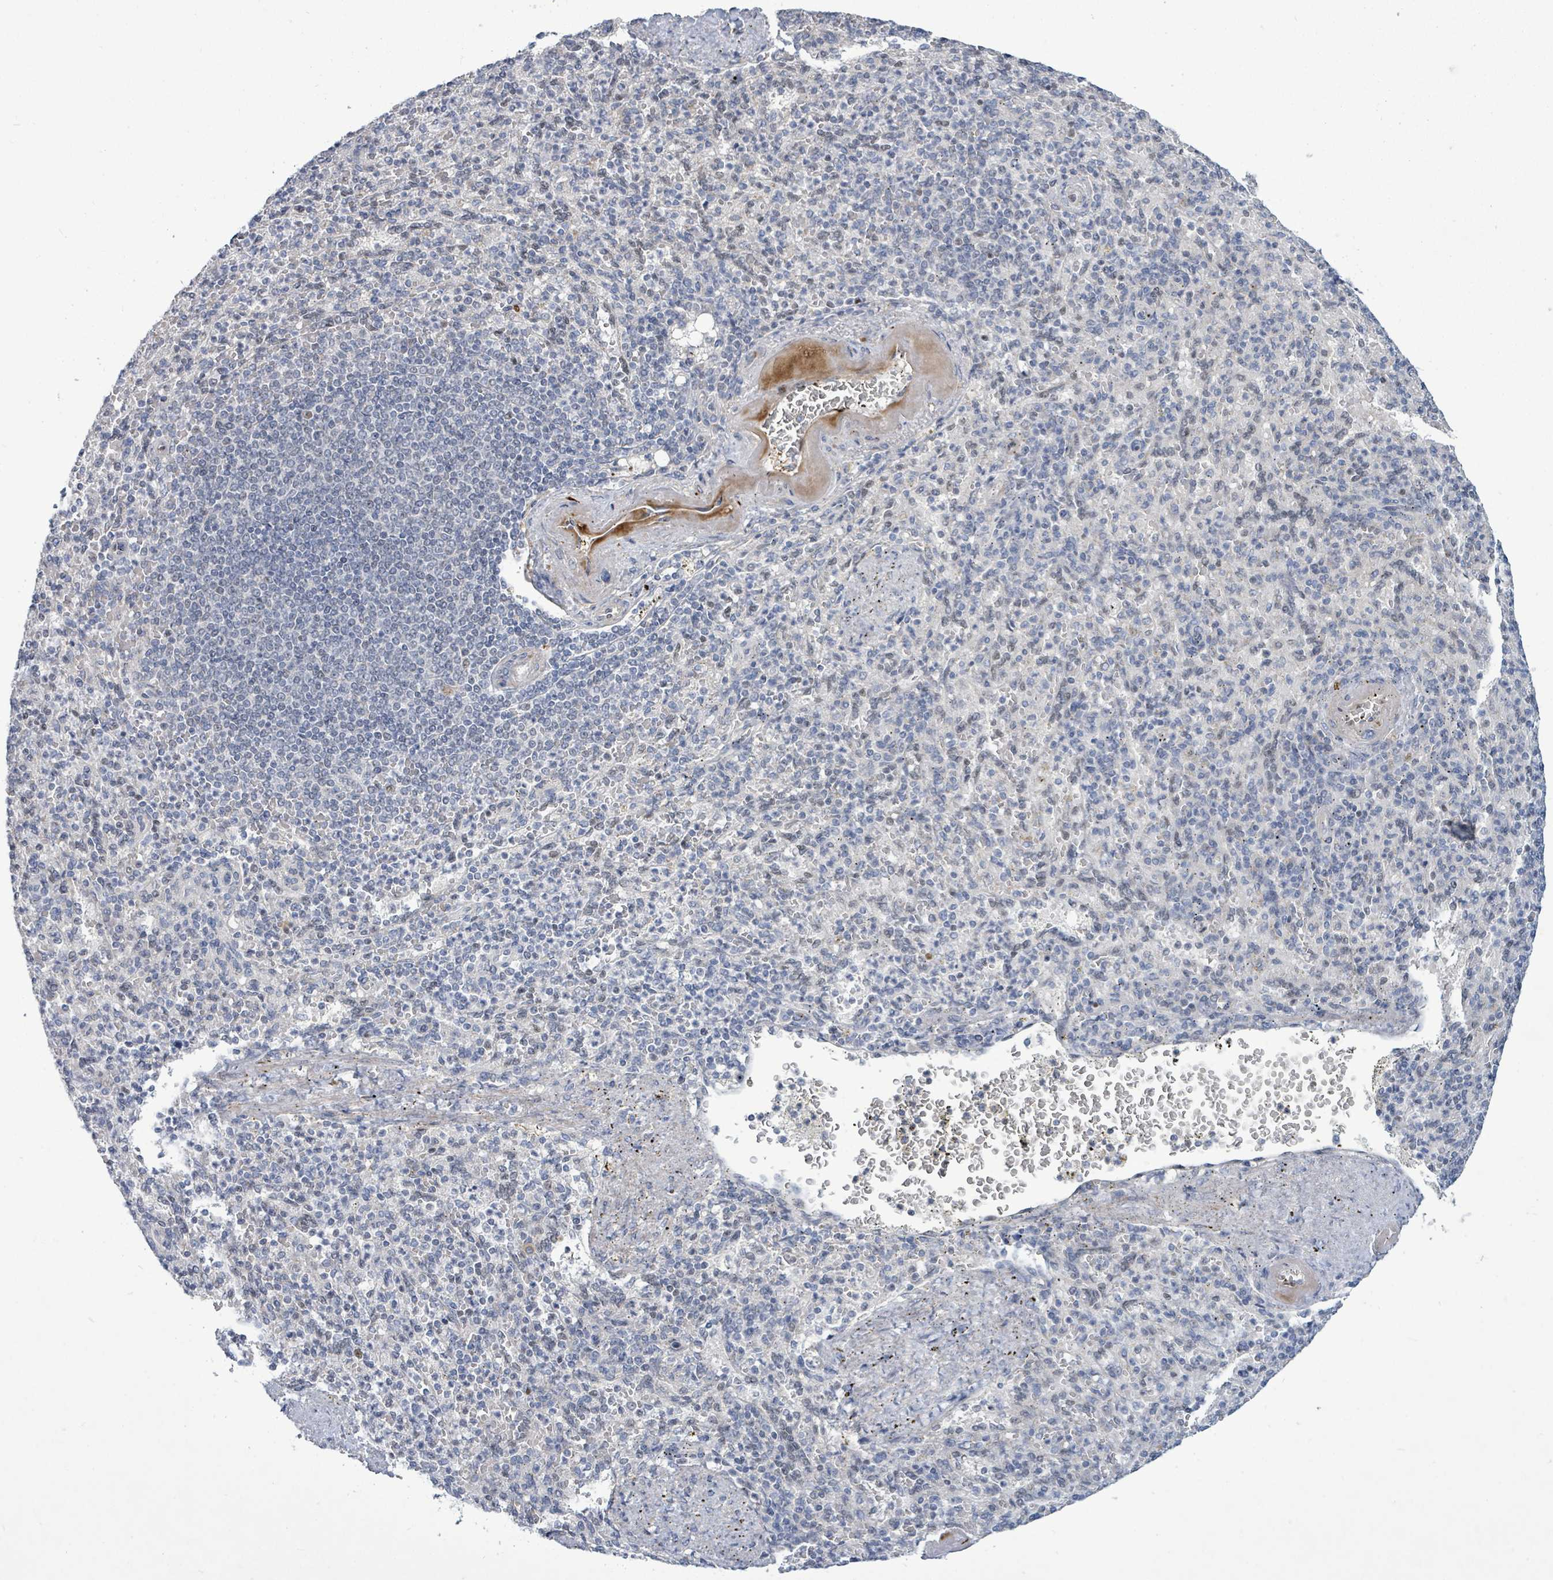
{"staining": {"intensity": "weak", "quantity": "<25%", "location": "cytoplasmic/membranous"}, "tissue": "spleen", "cell_type": "Cells in red pulp", "image_type": "normal", "snomed": [{"axis": "morphology", "description": "Normal tissue, NOS"}, {"axis": "topography", "description": "Spleen"}], "caption": "An immunohistochemistry (IHC) image of normal spleen is shown. There is no staining in cells in red pulp of spleen. (Immunohistochemistry (ihc), brightfield microscopy, high magnification).", "gene": "ZFPM1", "patient": {"sex": "female", "age": 74}}